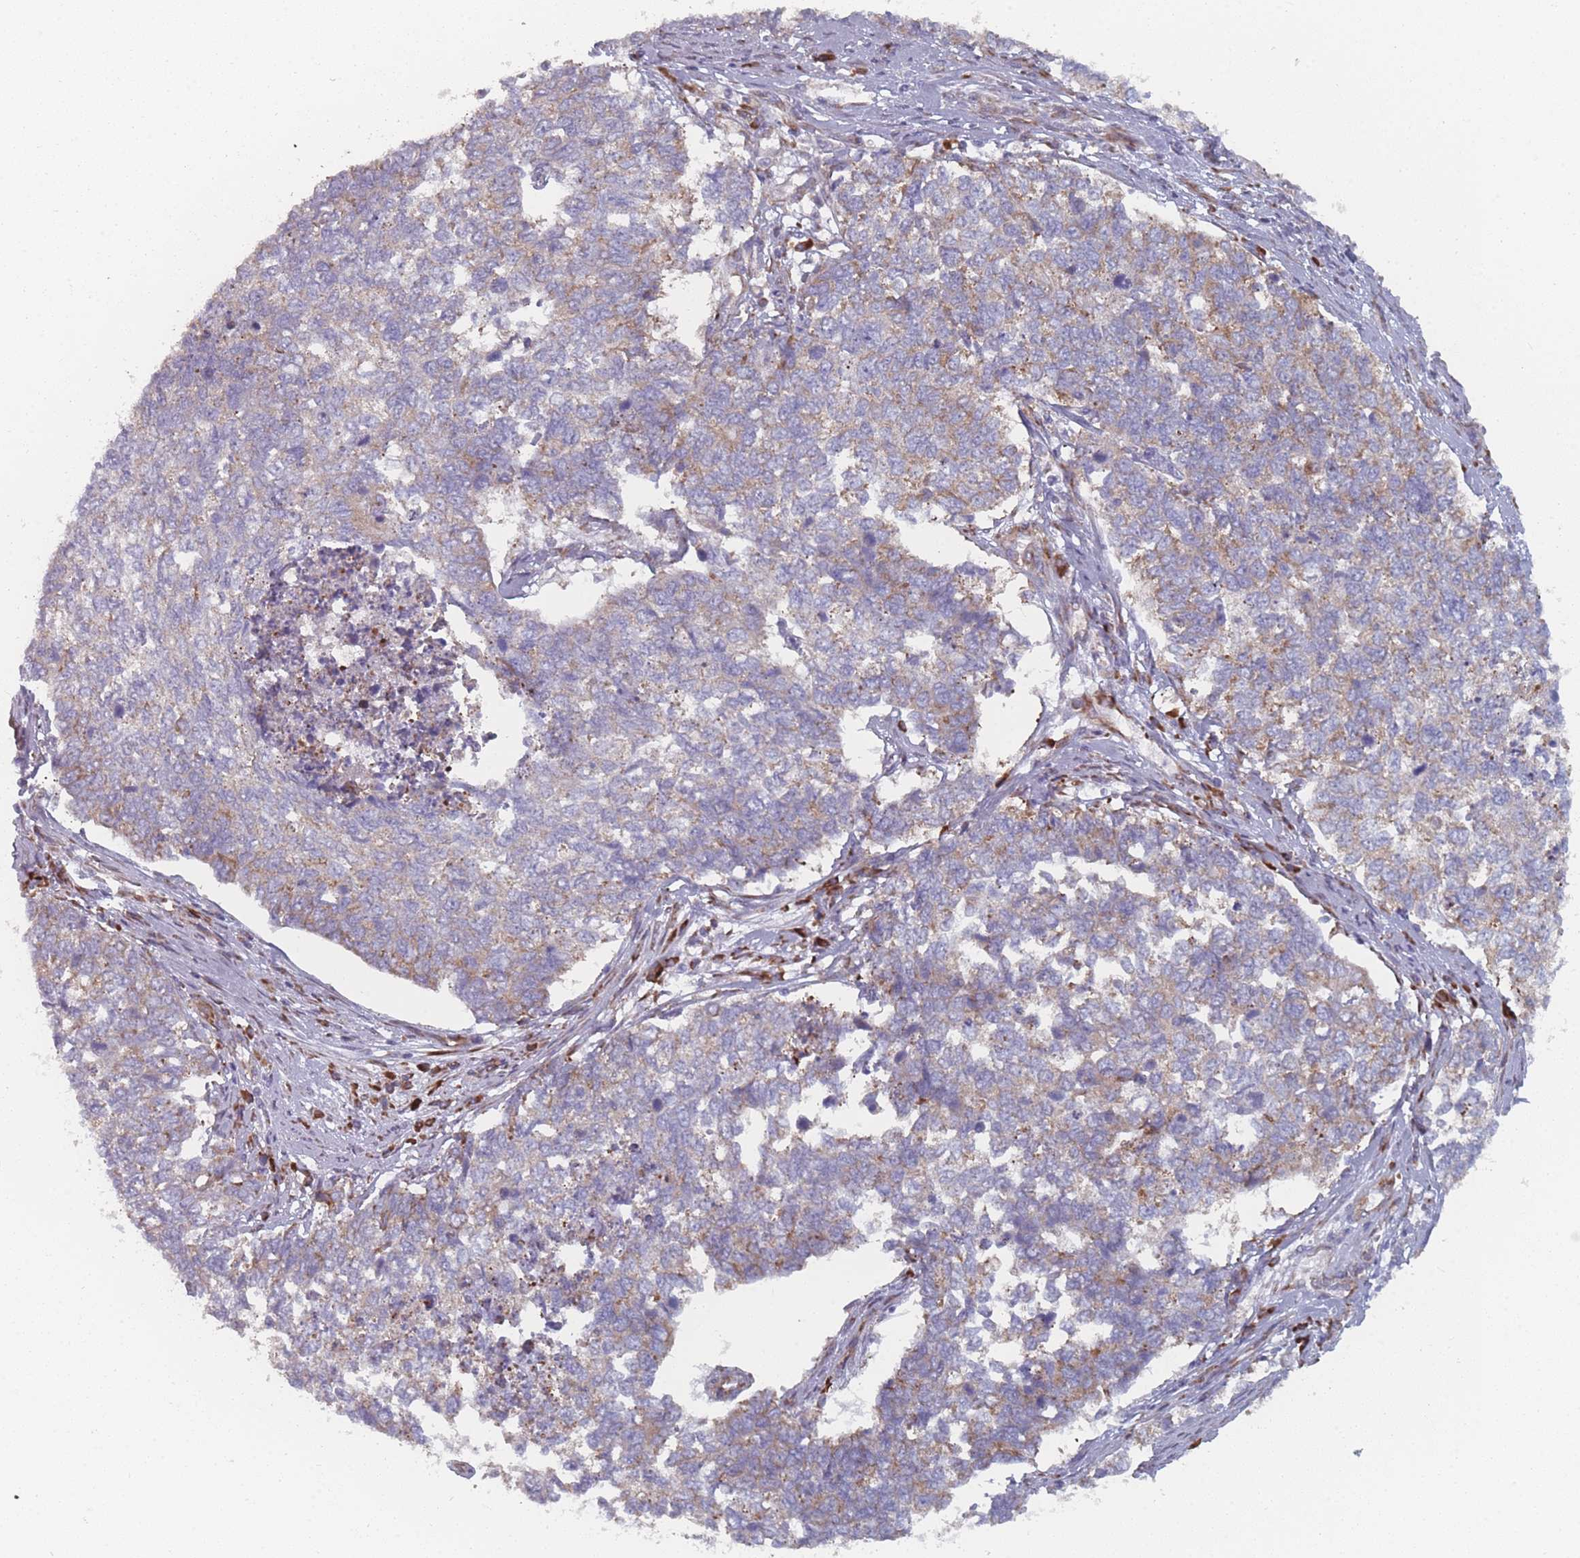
{"staining": {"intensity": "weak", "quantity": "25%-75%", "location": "cytoplasmic/membranous"}, "tissue": "cervical cancer", "cell_type": "Tumor cells", "image_type": "cancer", "snomed": [{"axis": "morphology", "description": "Squamous cell carcinoma, NOS"}, {"axis": "topography", "description": "Cervix"}], "caption": "This histopathology image displays cervical squamous cell carcinoma stained with immunohistochemistry to label a protein in brown. The cytoplasmic/membranous of tumor cells show weak positivity for the protein. Nuclei are counter-stained blue.", "gene": "CACNG5", "patient": {"sex": "female", "age": 63}}